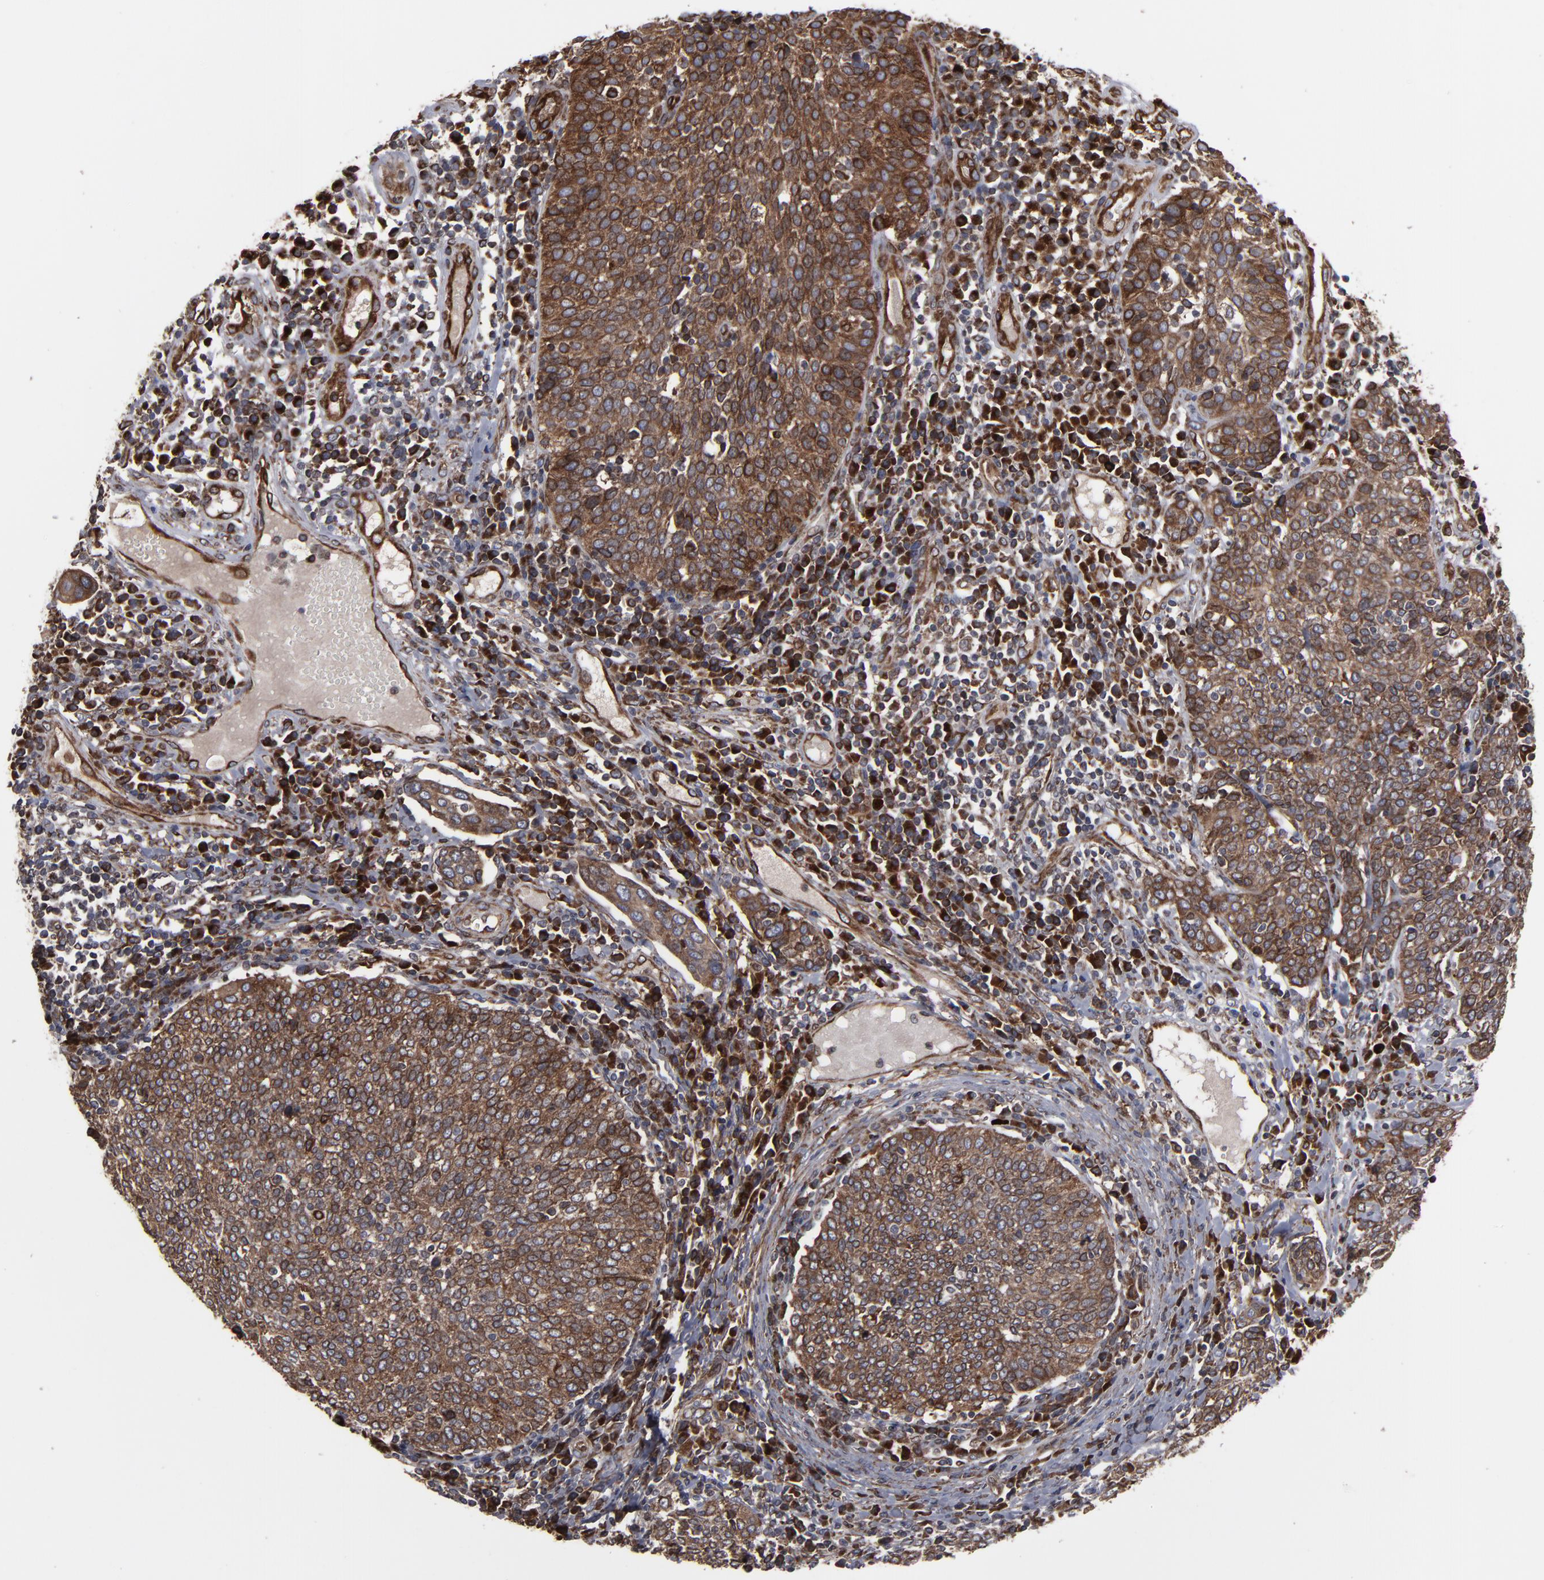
{"staining": {"intensity": "strong", "quantity": ">75%", "location": "cytoplasmic/membranous"}, "tissue": "cervical cancer", "cell_type": "Tumor cells", "image_type": "cancer", "snomed": [{"axis": "morphology", "description": "Squamous cell carcinoma, NOS"}, {"axis": "topography", "description": "Cervix"}], "caption": "The image shows staining of cervical cancer (squamous cell carcinoma), revealing strong cytoplasmic/membranous protein expression (brown color) within tumor cells.", "gene": "CNIH1", "patient": {"sex": "female", "age": 40}}